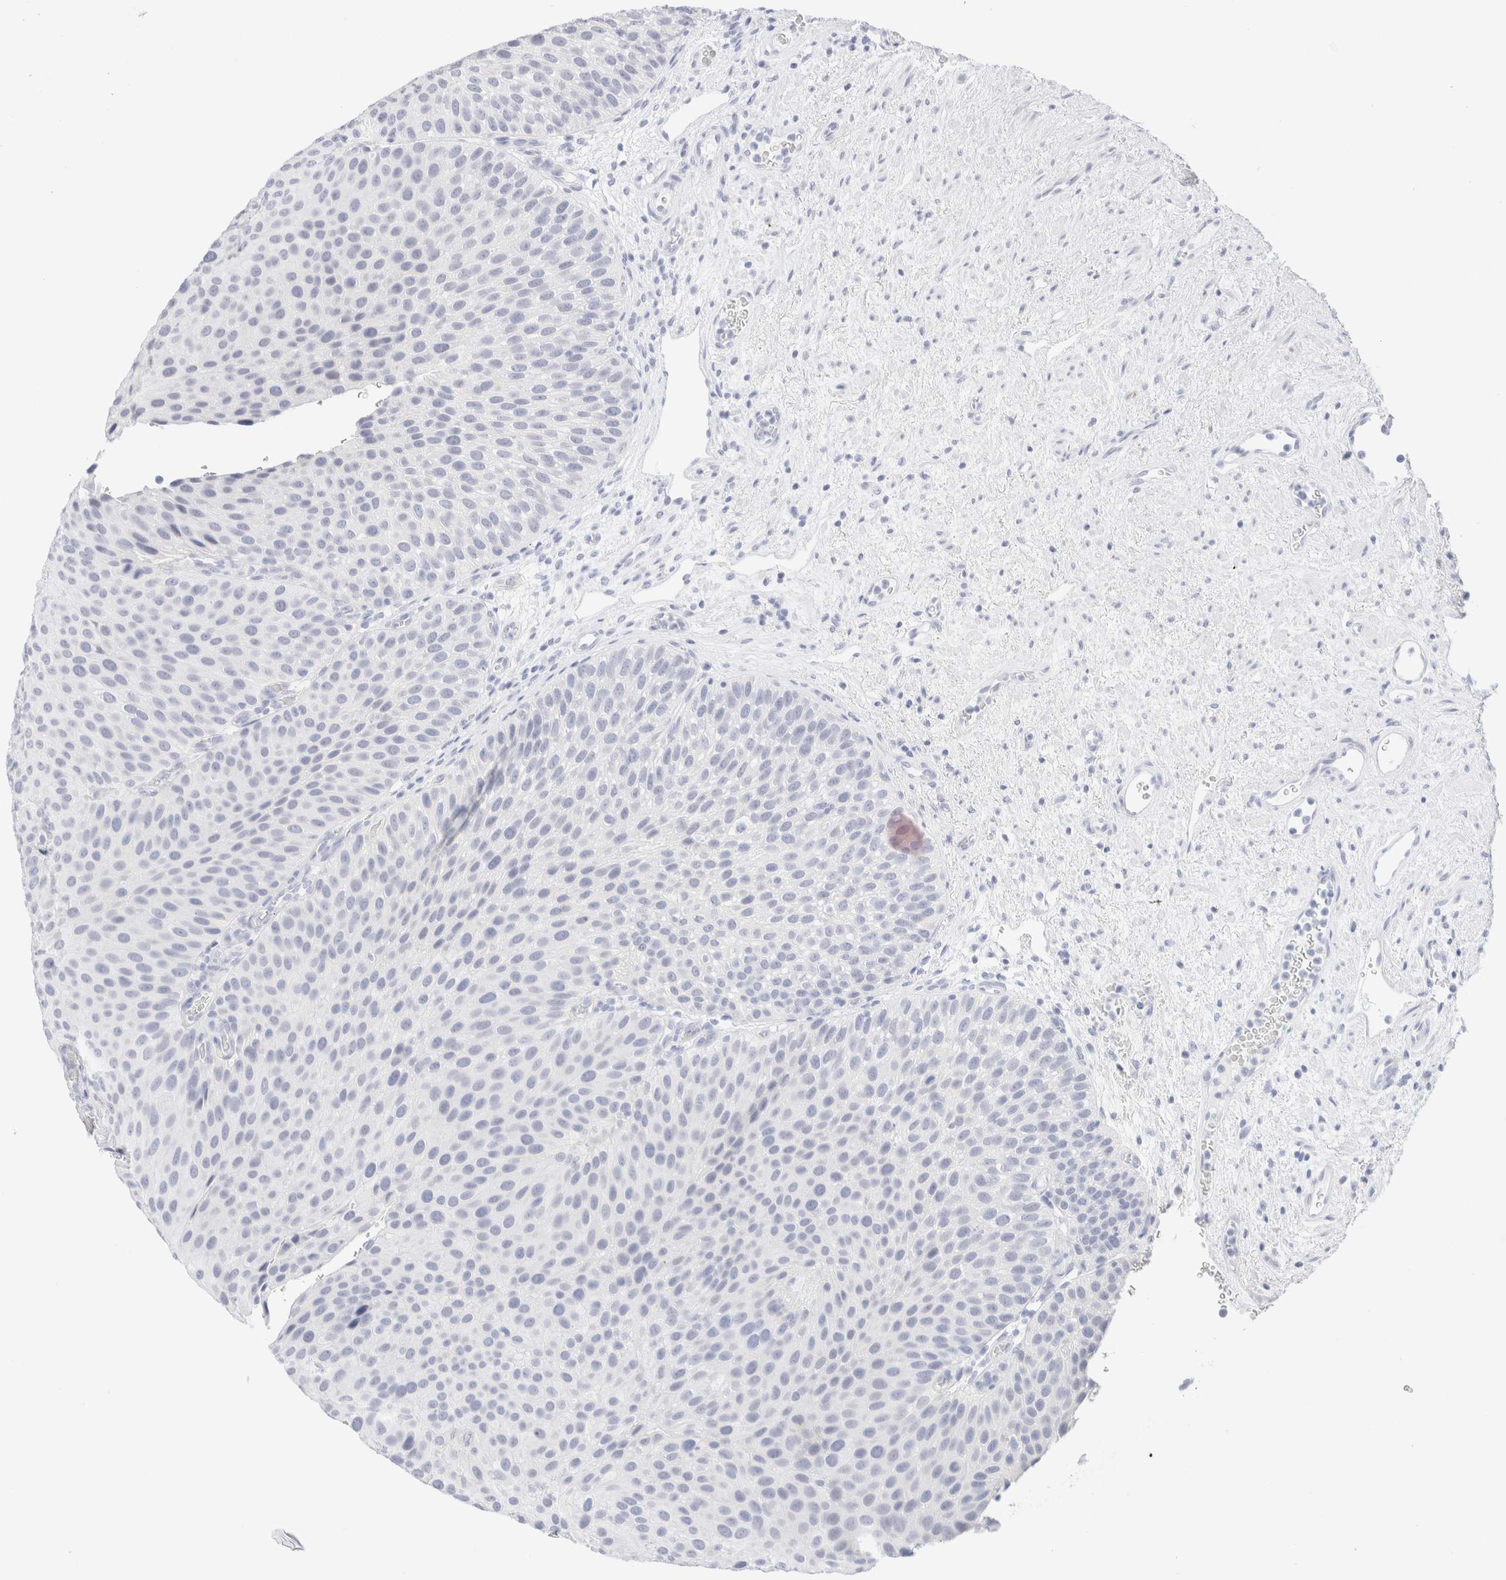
{"staining": {"intensity": "negative", "quantity": "none", "location": "none"}, "tissue": "urothelial cancer", "cell_type": "Tumor cells", "image_type": "cancer", "snomed": [{"axis": "morphology", "description": "Normal tissue, NOS"}, {"axis": "morphology", "description": "Urothelial carcinoma, Low grade"}, {"axis": "topography", "description": "Urinary bladder"}, {"axis": "topography", "description": "Prostate"}], "caption": "Immunohistochemistry (IHC) histopathology image of neoplastic tissue: human urothelial cancer stained with DAB (3,3'-diaminobenzidine) reveals no significant protein staining in tumor cells.", "gene": "KRT15", "patient": {"sex": "male", "age": 60}}